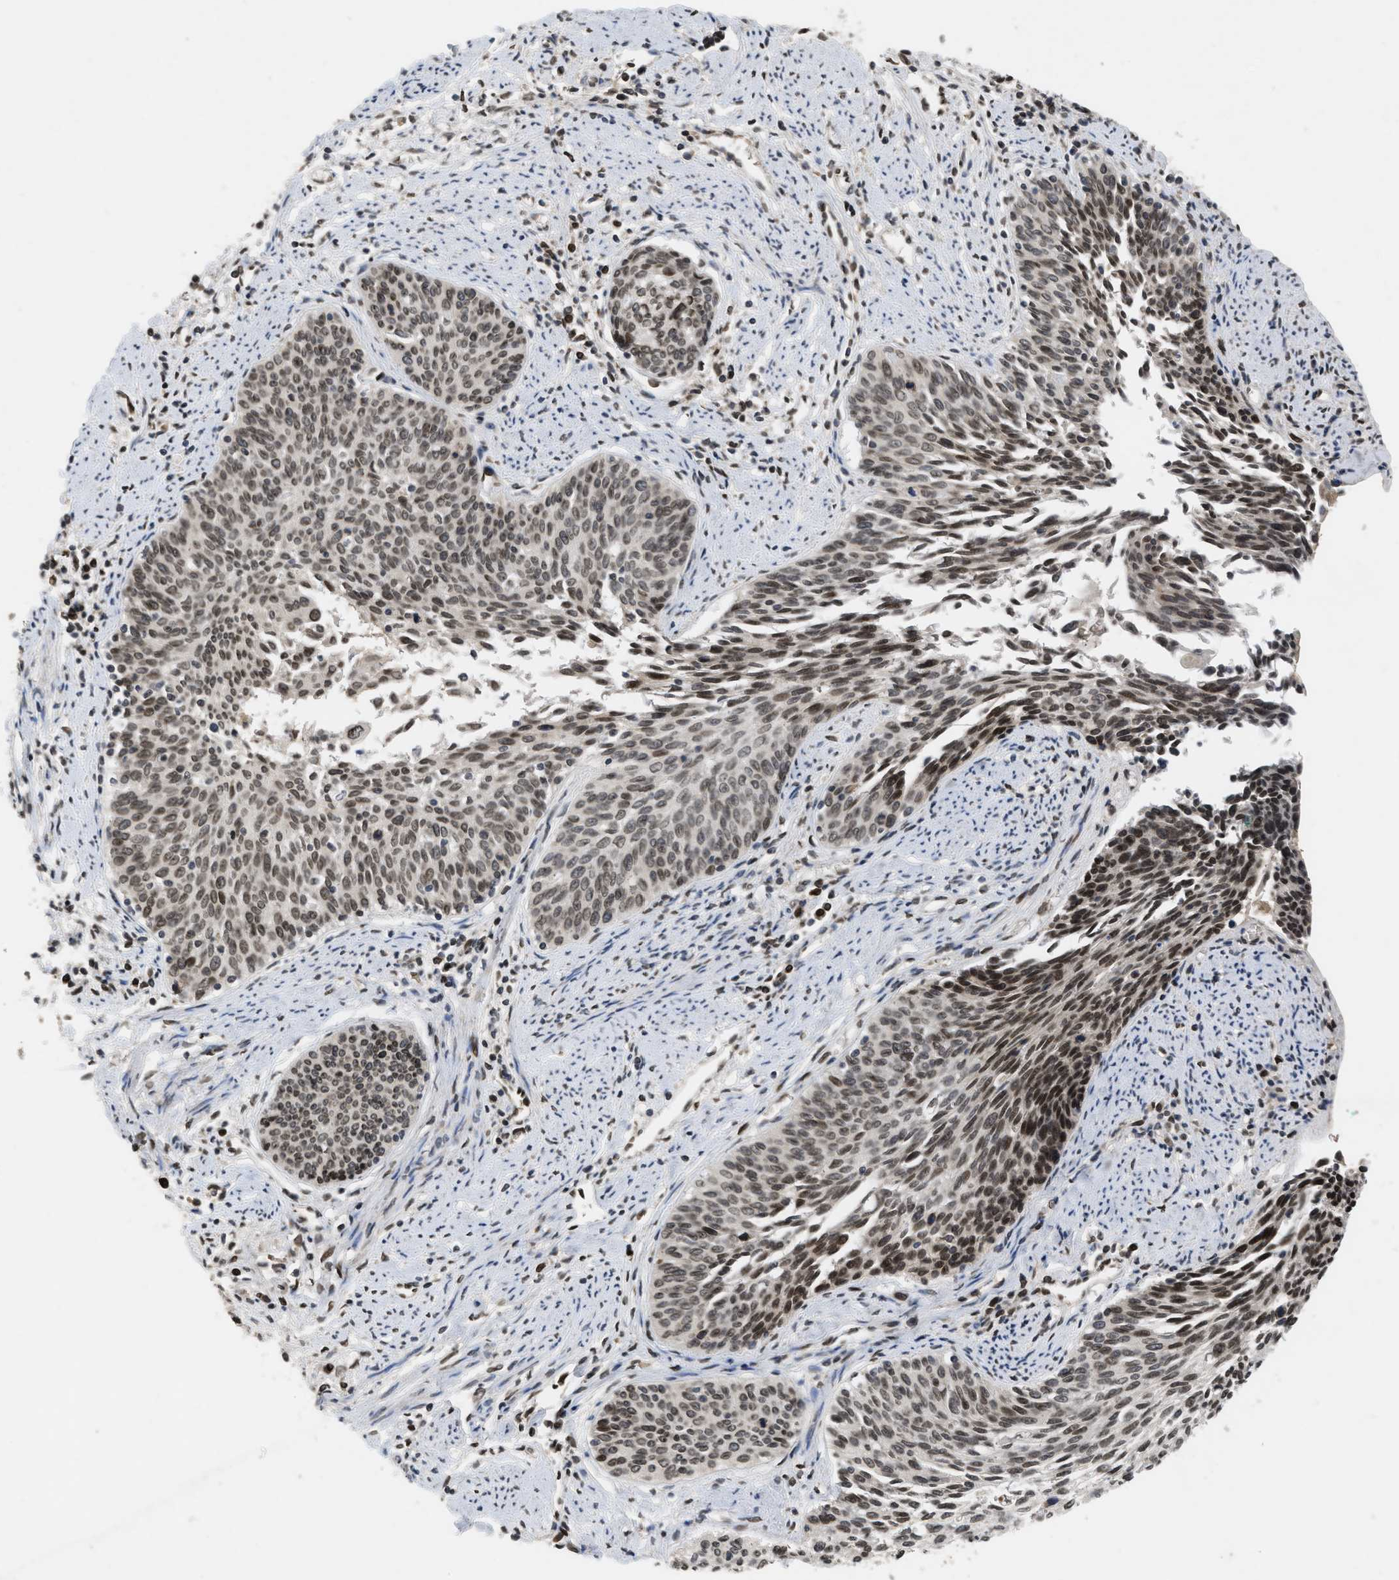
{"staining": {"intensity": "moderate", "quantity": ">75%", "location": "nuclear"}, "tissue": "cervical cancer", "cell_type": "Tumor cells", "image_type": "cancer", "snomed": [{"axis": "morphology", "description": "Squamous cell carcinoma, NOS"}, {"axis": "topography", "description": "Cervix"}], "caption": "A high-resolution micrograph shows IHC staining of cervical cancer (squamous cell carcinoma), which displays moderate nuclear staining in approximately >75% of tumor cells.", "gene": "CRY1", "patient": {"sex": "female", "age": 55}}